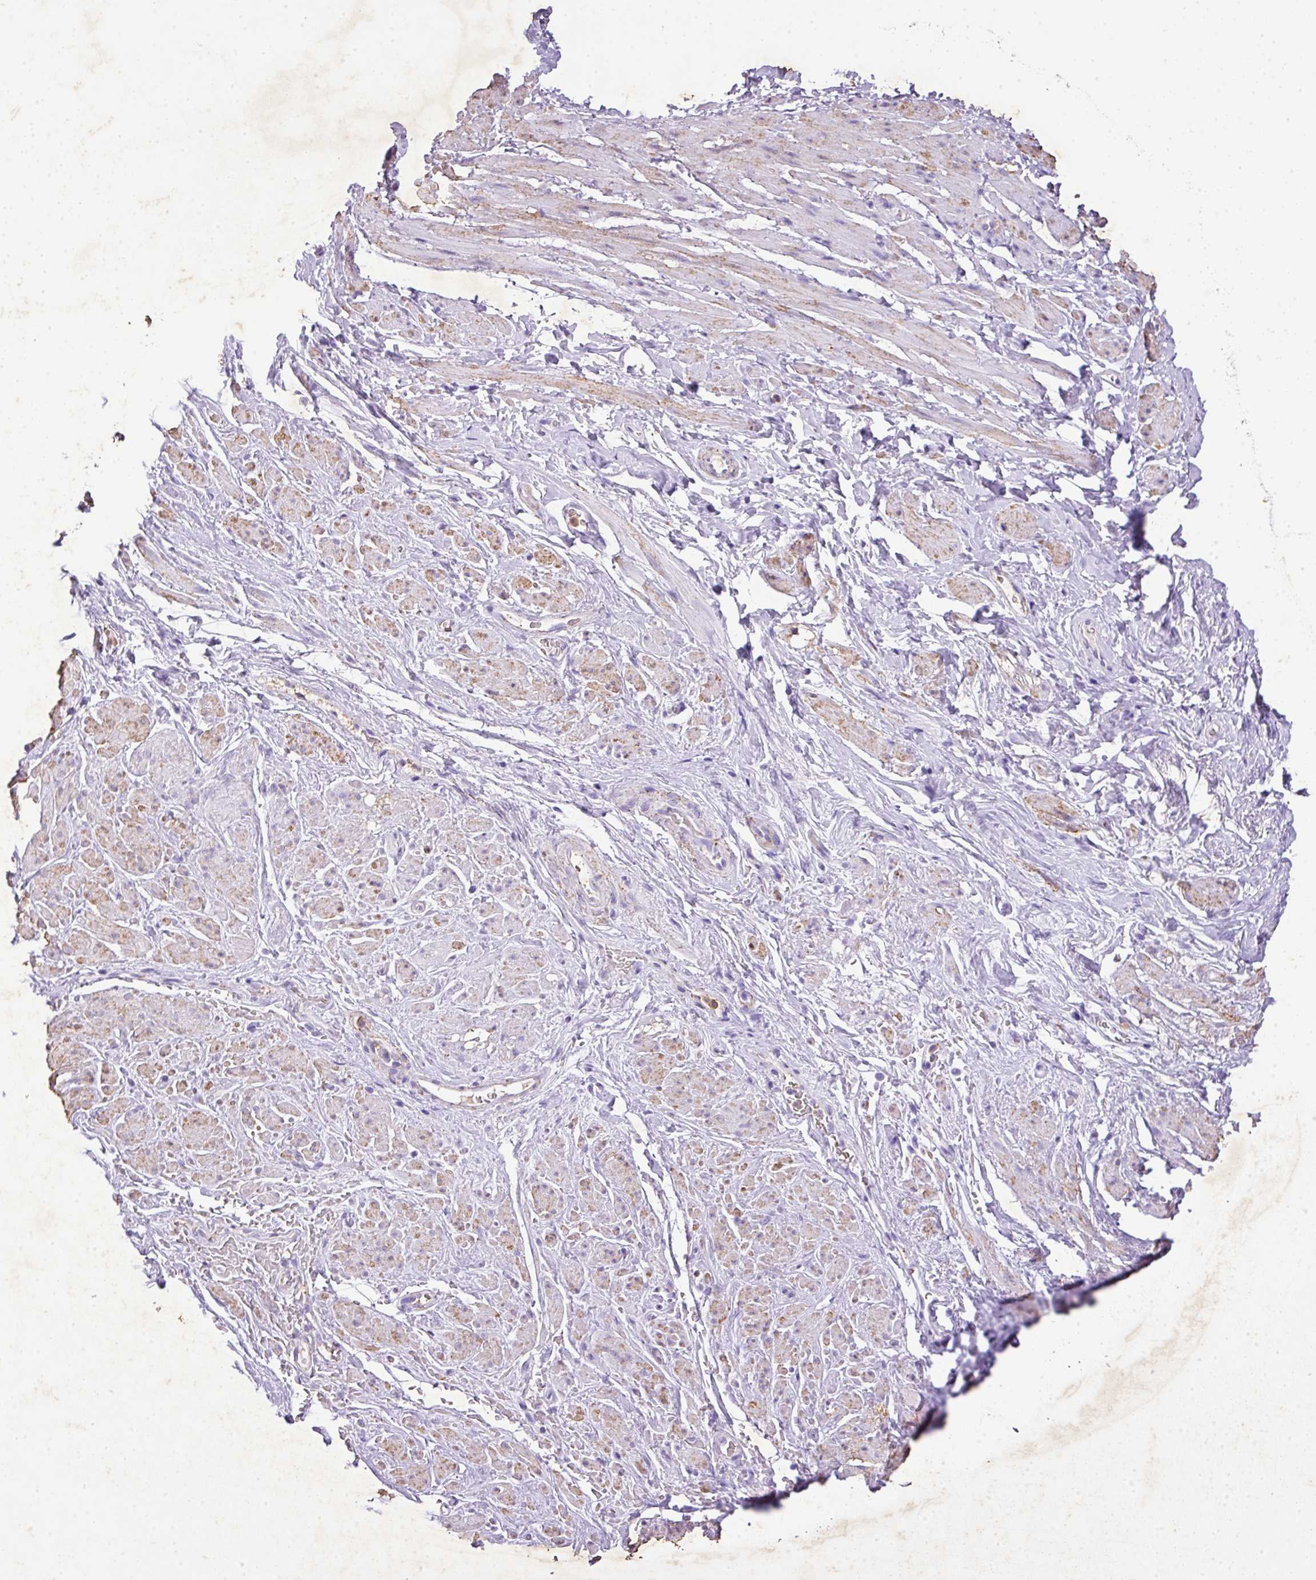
{"staining": {"intensity": "weak", "quantity": "<25%", "location": "cytoplasmic/membranous"}, "tissue": "smooth muscle", "cell_type": "Smooth muscle cells", "image_type": "normal", "snomed": [{"axis": "morphology", "description": "Normal tissue, NOS"}, {"axis": "topography", "description": "Smooth muscle"}, {"axis": "topography", "description": "Peripheral nerve tissue"}], "caption": "Smooth muscle cells show no significant protein positivity in unremarkable smooth muscle. Brightfield microscopy of immunohistochemistry stained with DAB (3,3'-diaminobenzidine) (brown) and hematoxylin (blue), captured at high magnification.", "gene": "KCNJ11", "patient": {"sex": "male", "age": 69}}